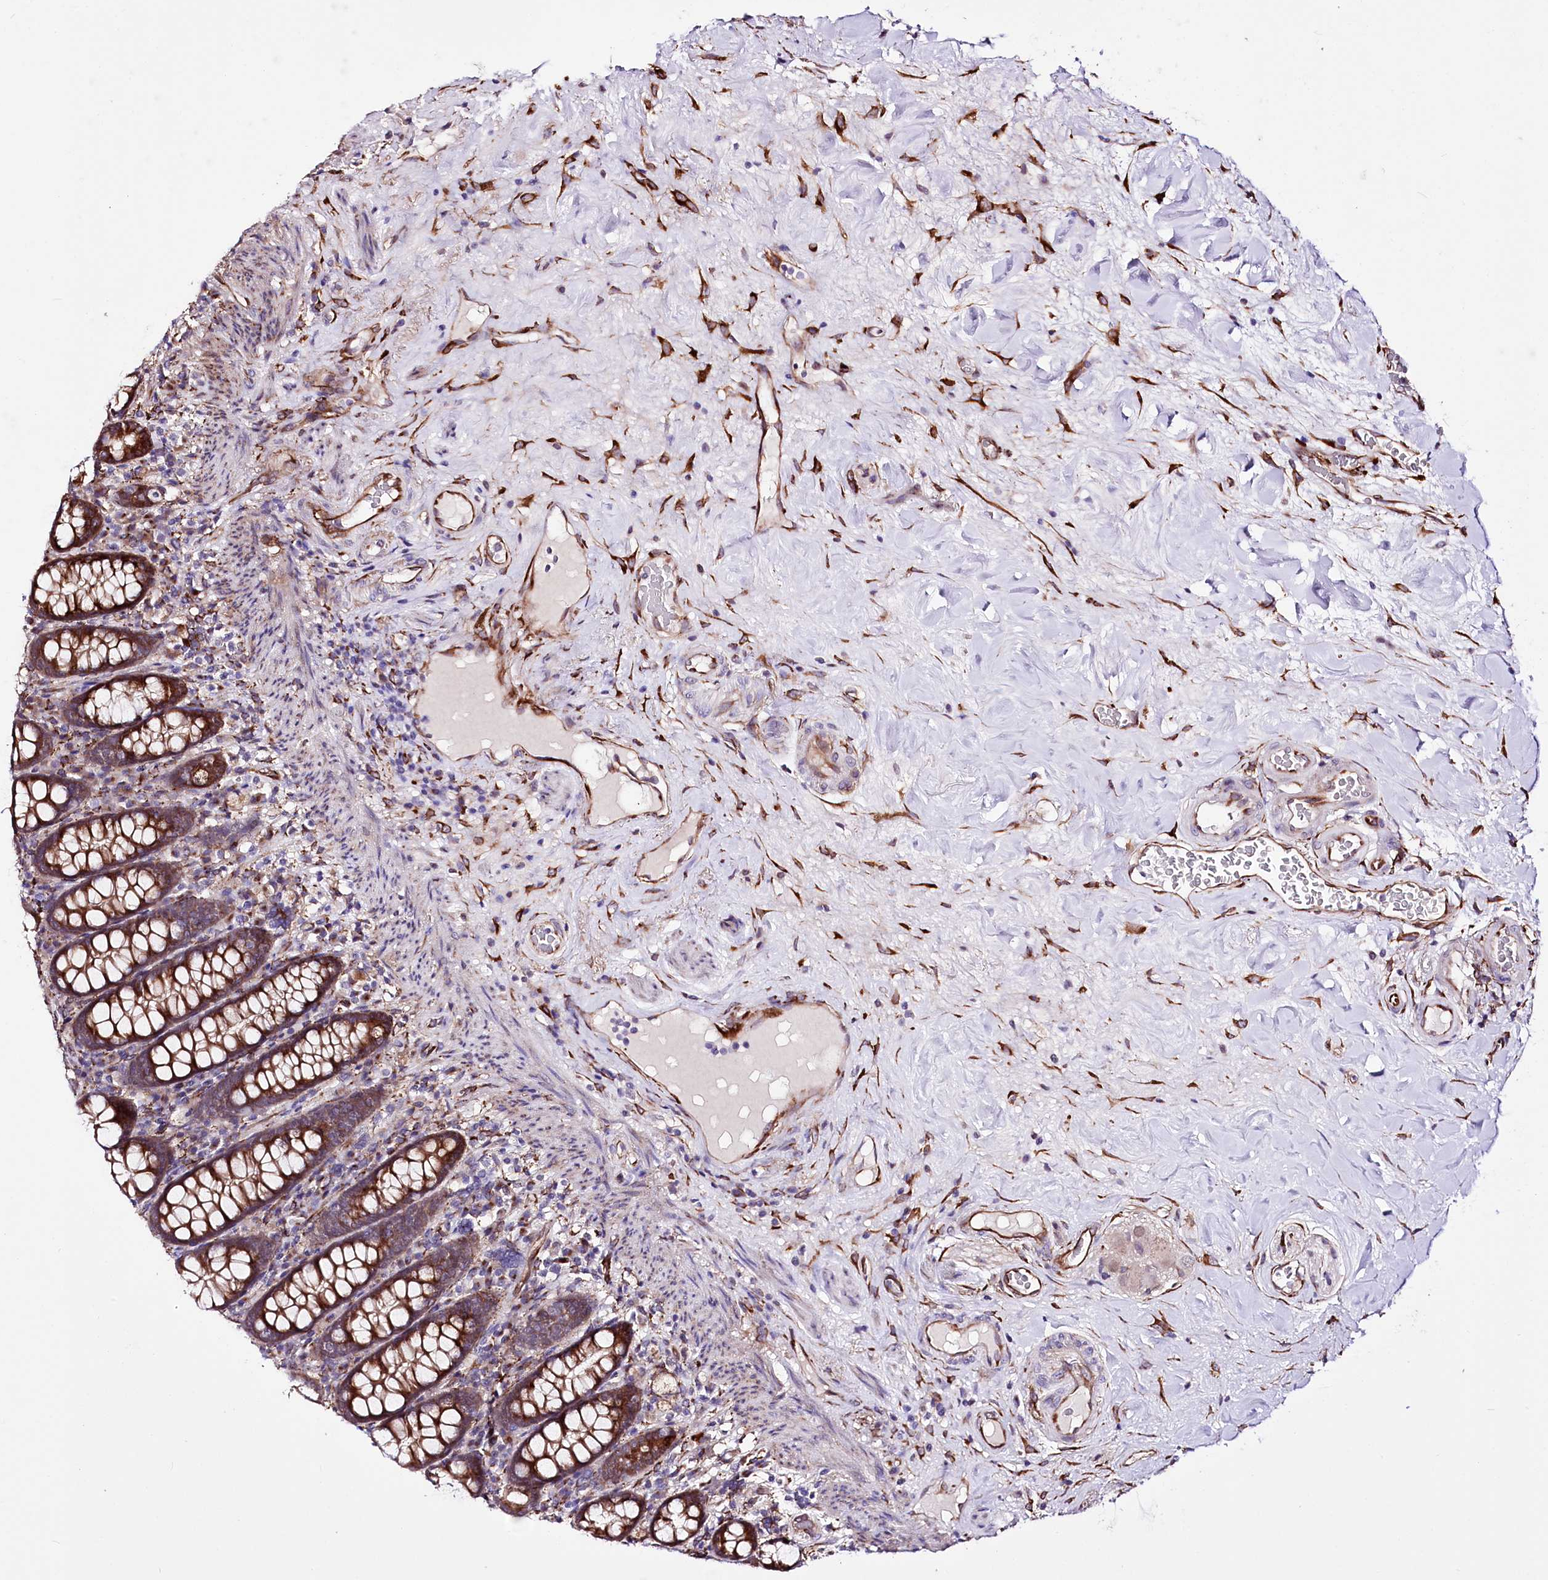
{"staining": {"intensity": "strong", "quantity": ">75%", "location": "cytoplasmic/membranous"}, "tissue": "colon", "cell_type": "Endothelial cells", "image_type": "normal", "snomed": [{"axis": "morphology", "description": "Normal tissue, NOS"}, {"axis": "topography", "description": "Colon"}], "caption": "Immunohistochemistry of benign human colon shows high levels of strong cytoplasmic/membranous staining in approximately >75% of endothelial cells.", "gene": "WWC1", "patient": {"sex": "female", "age": 79}}